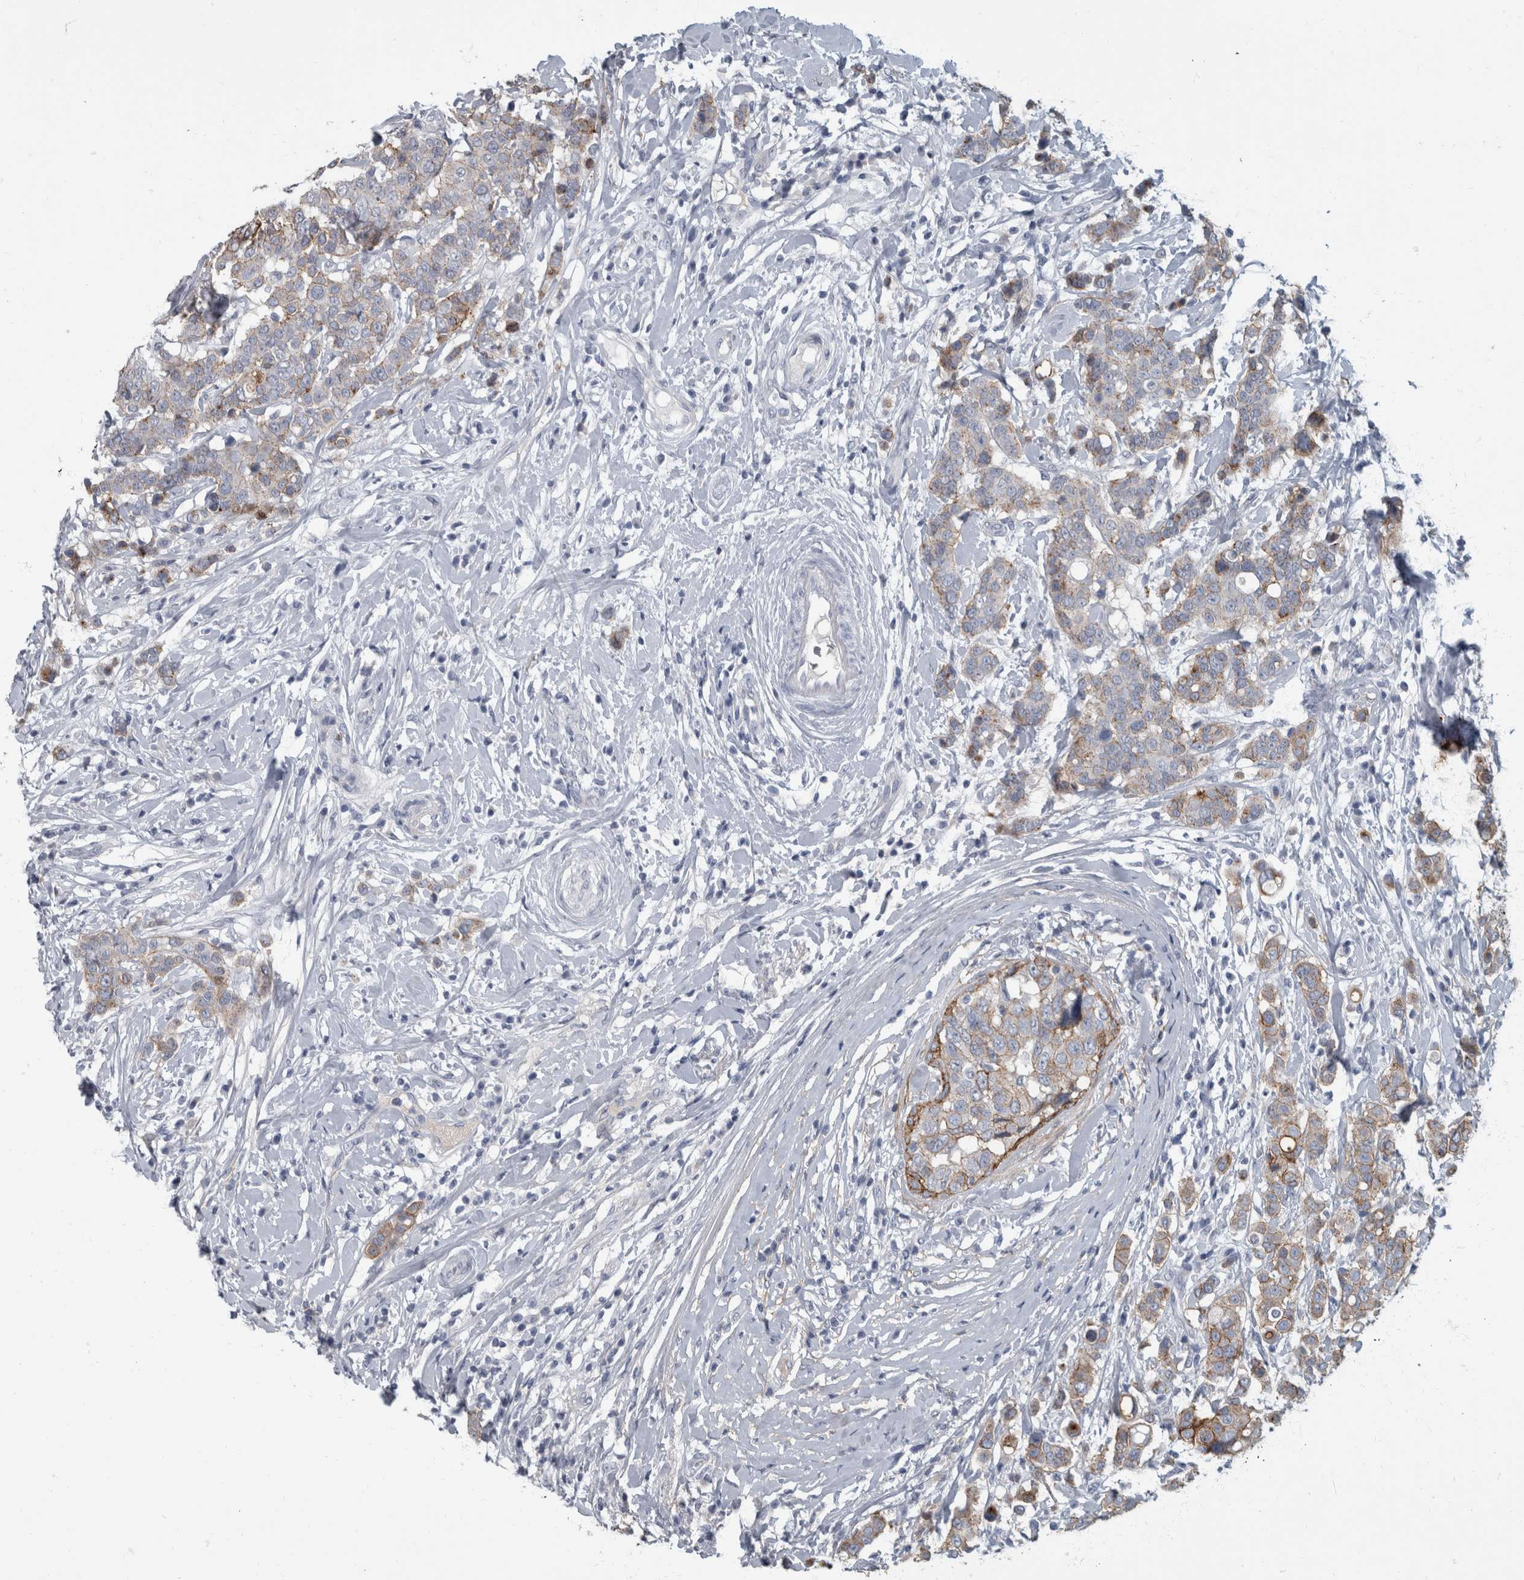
{"staining": {"intensity": "moderate", "quantity": "<25%", "location": "cytoplasmic/membranous"}, "tissue": "breast cancer", "cell_type": "Tumor cells", "image_type": "cancer", "snomed": [{"axis": "morphology", "description": "Duct carcinoma"}, {"axis": "topography", "description": "Breast"}], "caption": "Tumor cells reveal low levels of moderate cytoplasmic/membranous expression in approximately <25% of cells in breast cancer.", "gene": "DSG2", "patient": {"sex": "female", "age": 27}}